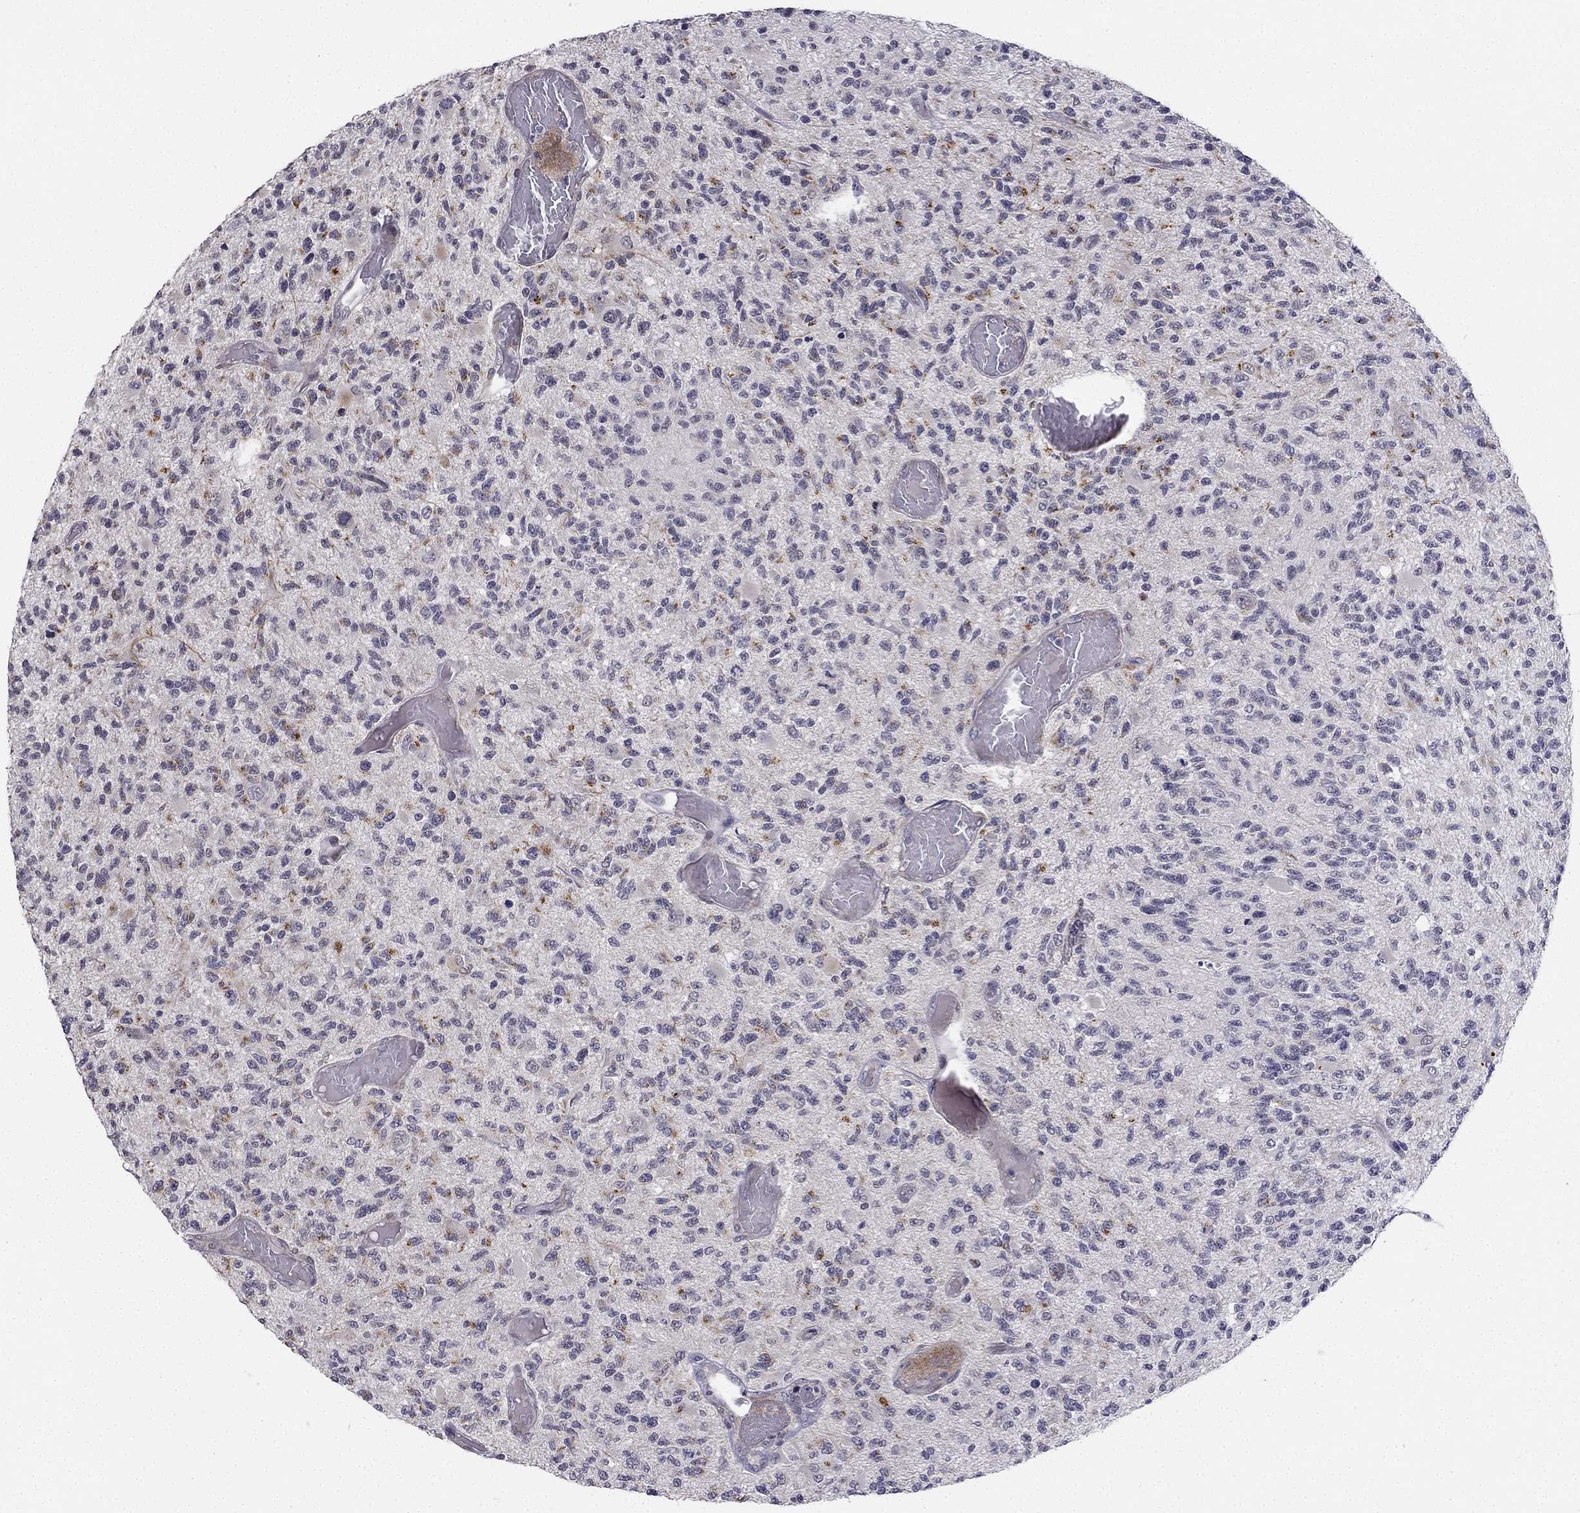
{"staining": {"intensity": "negative", "quantity": "none", "location": "none"}, "tissue": "glioma", "cell_type": "Tumor cells", "image_type": "cancer", "snomed": [{"axis": "morphology", "description": "Glioma, malignant, High grade"}, {"axis": "topography", "description": "Brain"}], "caption": "Immunohistochemistry histopathology image of malignant high-grade glioma stained for a protein (brown), which exhibits no expression in tumor cells.", "gene": "CHST8", "patient": {"sex": "female", "age": 63}}